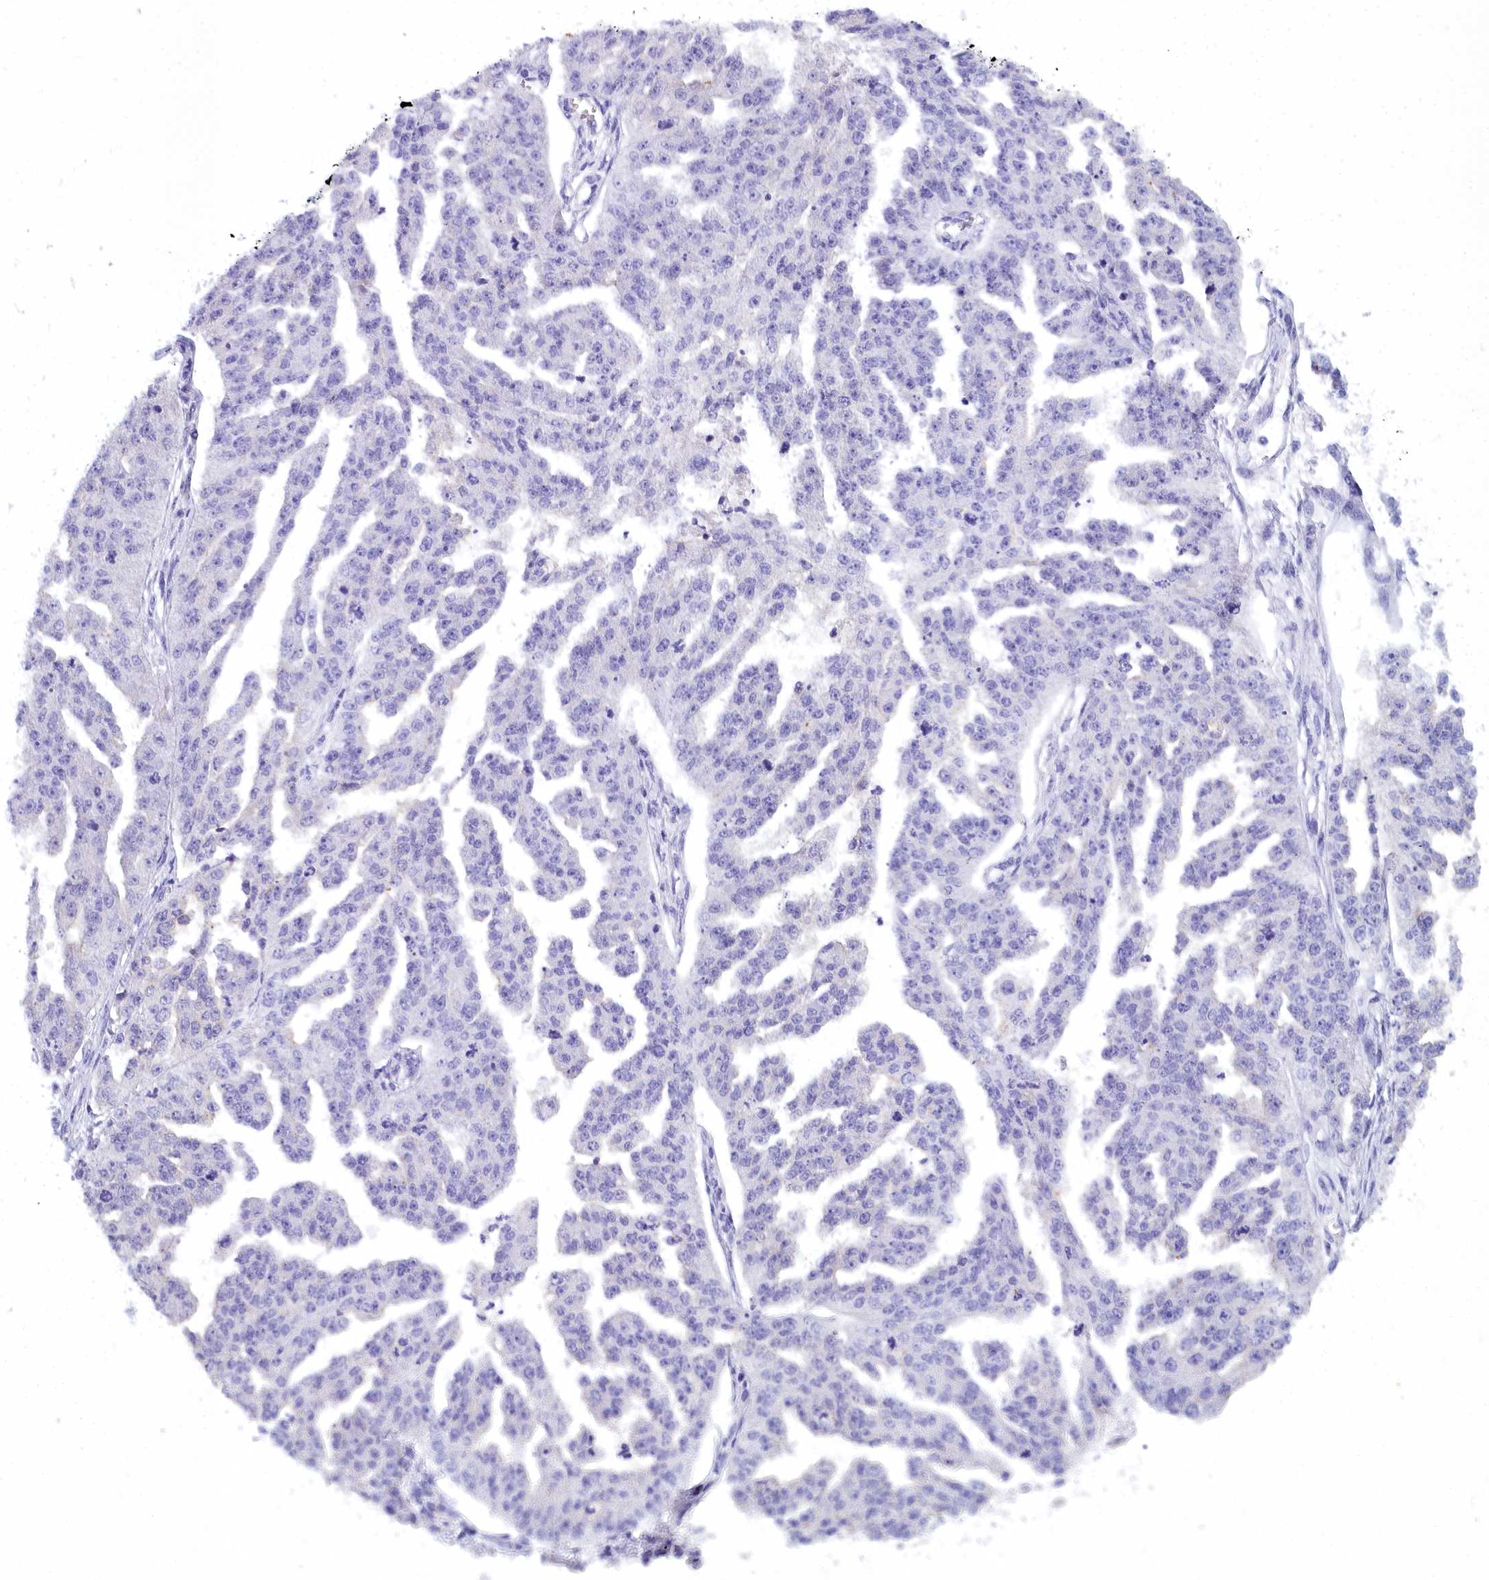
{"staining": {"intensity": "negative", "quantity": "none", "location": "none"}, "tissue": "ovarian cancer", "cell_type": "Tumor cells", "image_type": "cancer", "snomed": [{"axis": "morphology", "description": "Cystadenocarcinoma, serous, NOS"}, {"axis": "topography", "description": "Ovary"}], "caption": "Micrograph shows no protein staining in tumor cells of ovarian serous cystadenocarcinoma tissue.", "gene": "TIMM22", "patient": {"sex": "female", "age": 58}}